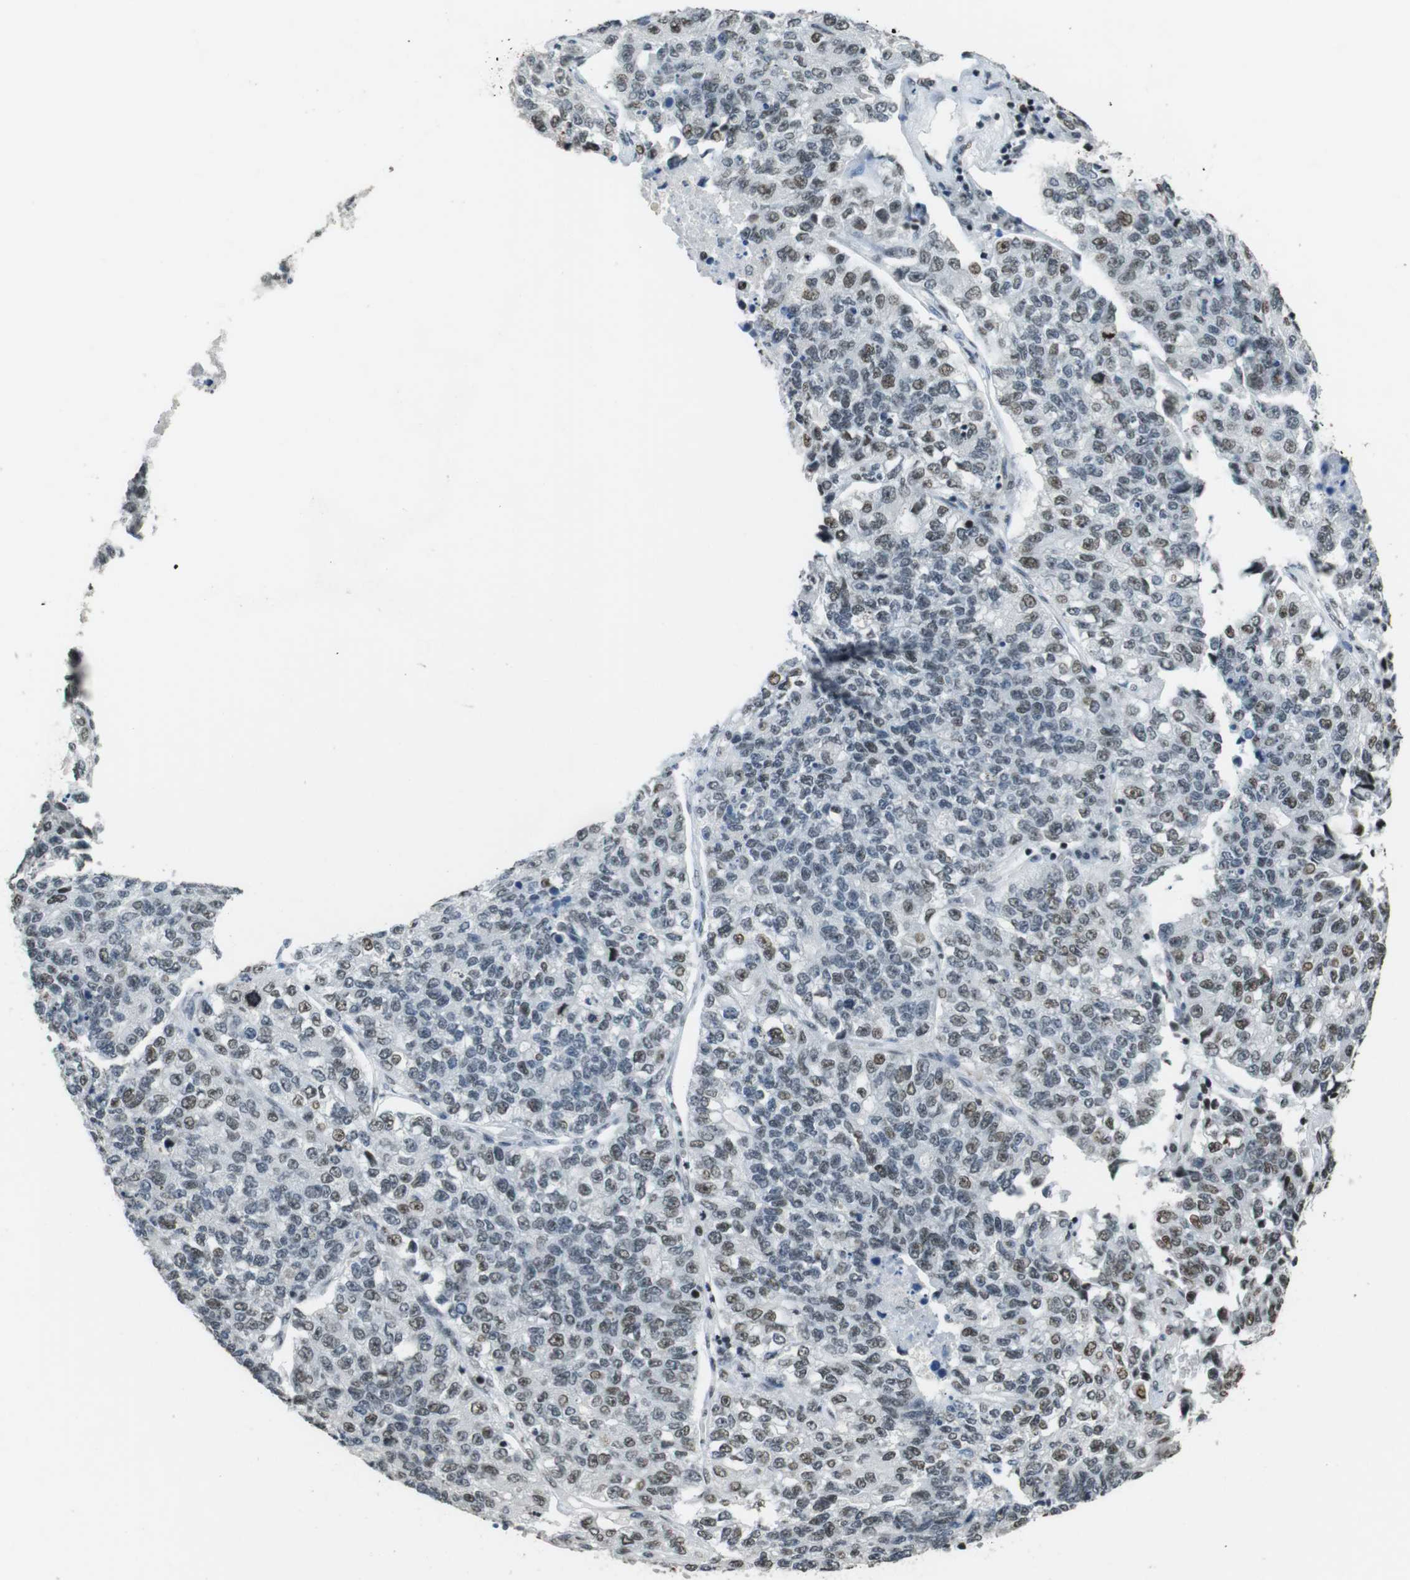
{"staining": {"intensity": "weak", "quantity": "25%-75%", "location": "nuclear"}, "tissue": "lung cancer", "cell_type": "Tumor cells", "image_type": "cancer", "snomed": [{"axis": "morphology", "description": "Adenocarcinoma, NOS"}, {"axis": "topography", "description": "Lung"}], "caption": "Protein staining displays weak nuclear positivity in approximately 25%-75% of tumor cells in lung adenocarcinoma. Using DAB (brown) and hematoxylin (blue) stains, captured at high magnification using brightfield microscopy.", "gene": "CSNK2B", "patient": {"sex": "male", "age": 49}}